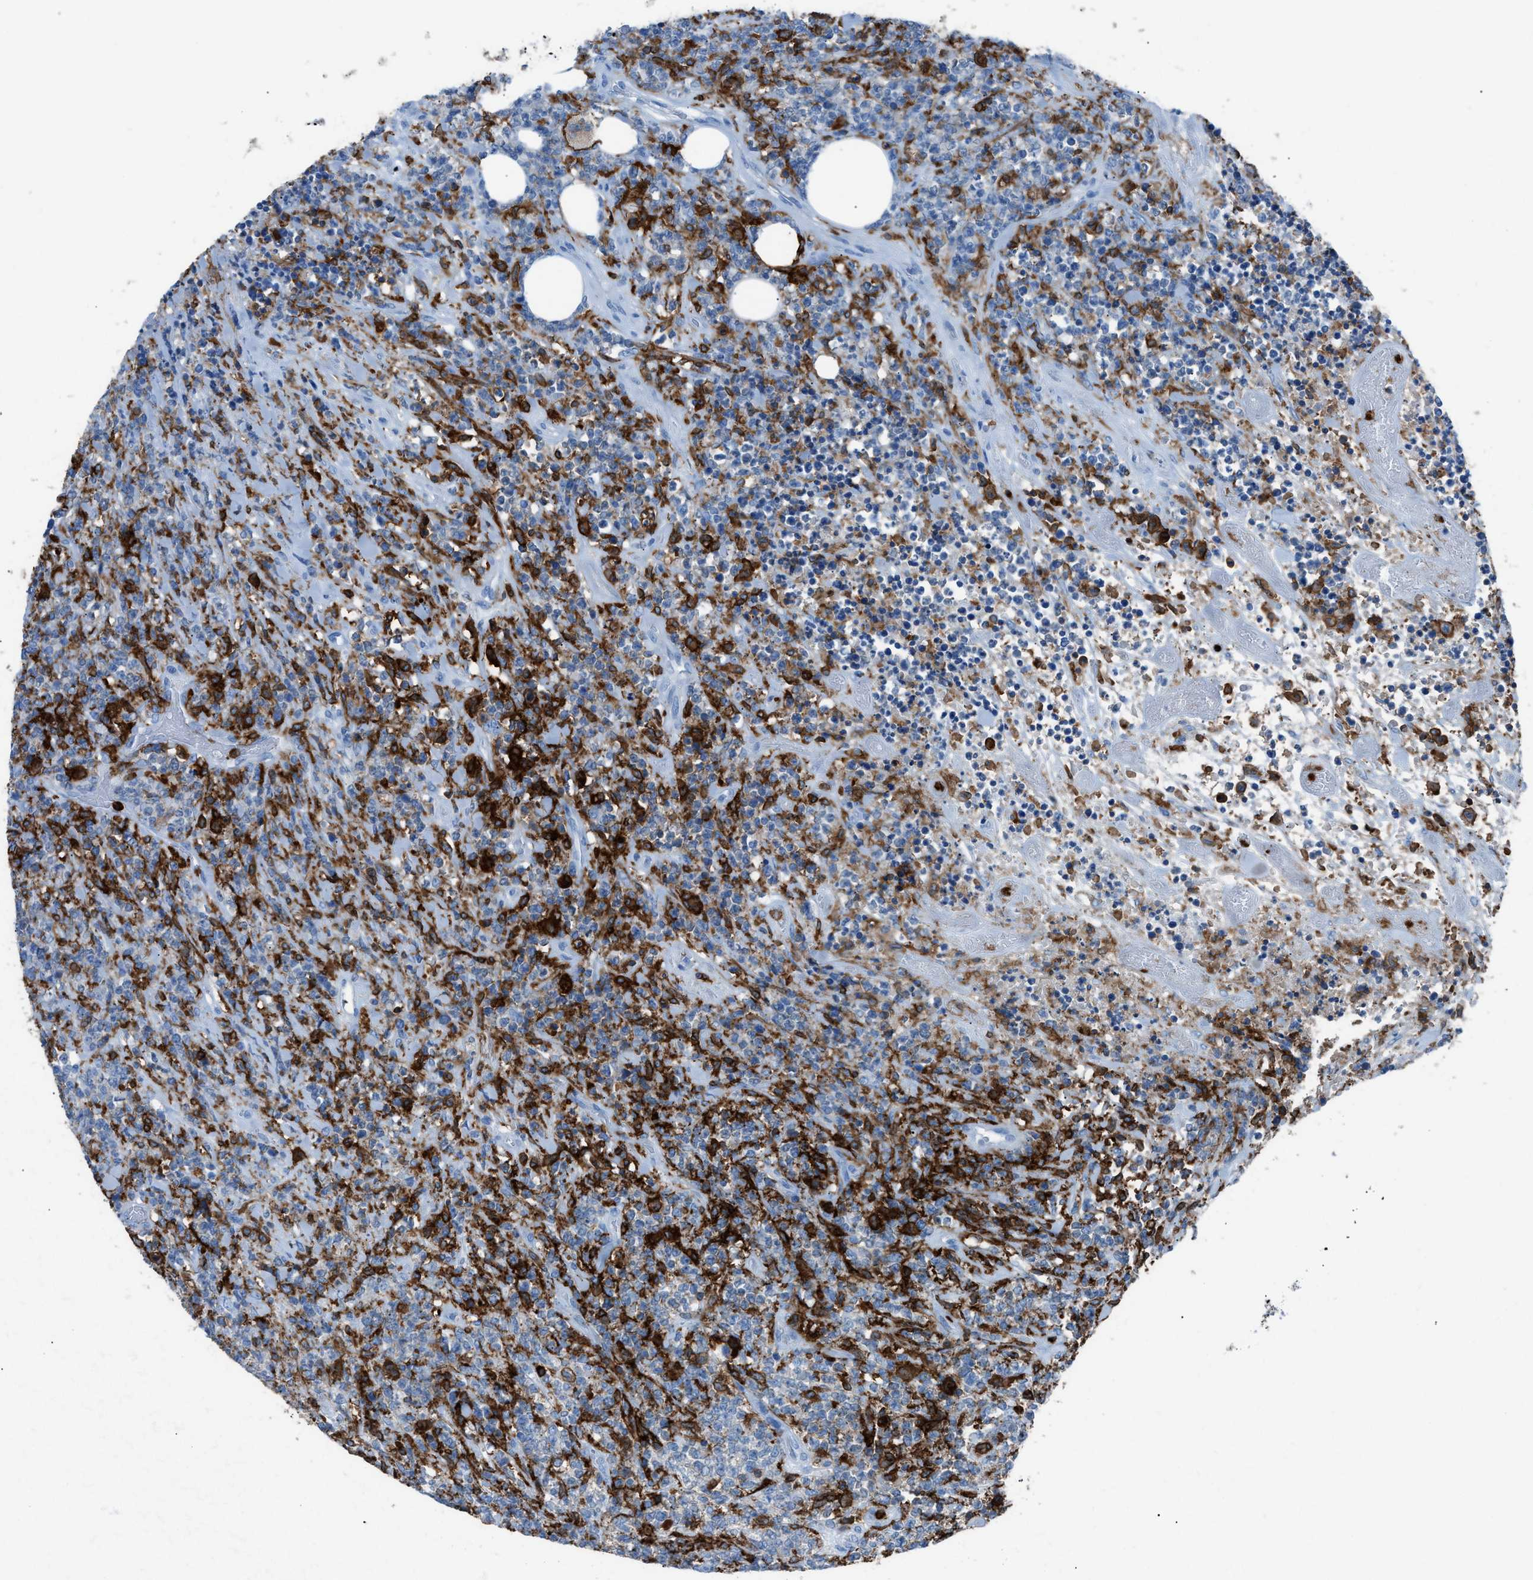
{"staining": {"intensity": "negative", "quantity": "none", "location": "none"}, "tissue": "lymphoma", "cell_type": "Tumor cells", "image_type": "cancer", "snomed": [{"axis": "morphology", "description": "Malignant lymphoma, non-Hodgkin's type, High grade"}, {"axis": "topography", "description": "Soft tissue"}], "caption": "Immunohistochemistry (IHC) image of neoplastic tissue: human lymphoma stained with DAB (3,3'-diaminobenzidine) reveals no significant protein staining in tumor cells.", "gene": "ITGB2", "patient": {"sex": "male", "age": 18}}